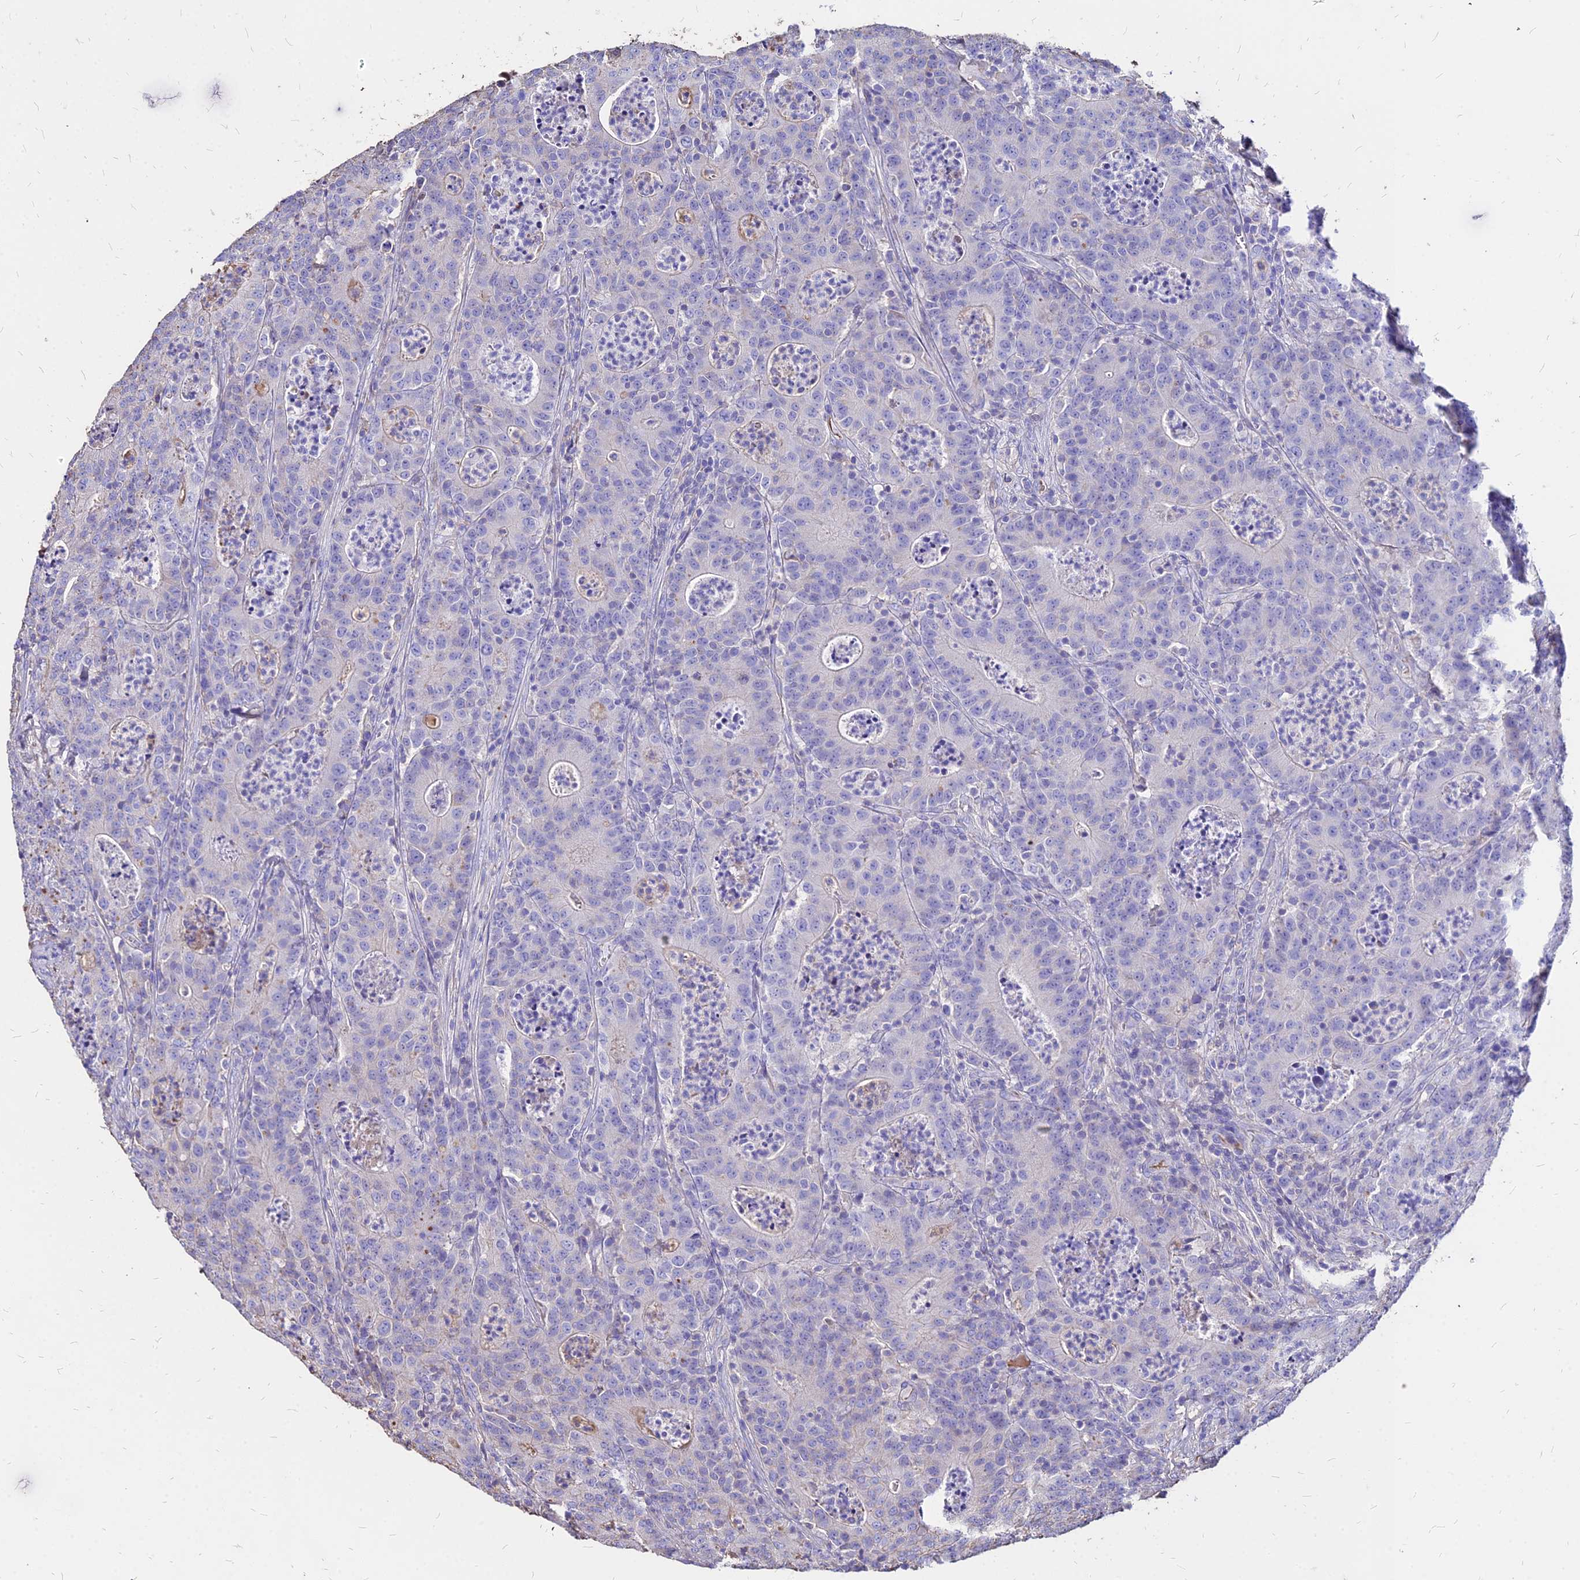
{"staining": {"intensity": "negative", "quantity": "none", "location": "none"}, "tissue": "colorectal cancer", "cell_type": "Tumor cells", "image_type": "cancer", "snomed": [{"axis": "morphology", "description": "Adenocarcinoma, NOS"}, {"axis": "topography", "description": "Colon"}], "caption": "Photomicrograph shows no protein positivity in tumor cells of colorectal adenocarcinoma tissue. (Brightfield microscopy of DAB (3,3'-diaminobenzidine) immunohistochemistry (IHC) at high magnification).", "gene": "NME5", "patient": {"sex": "male", "age": 83}}